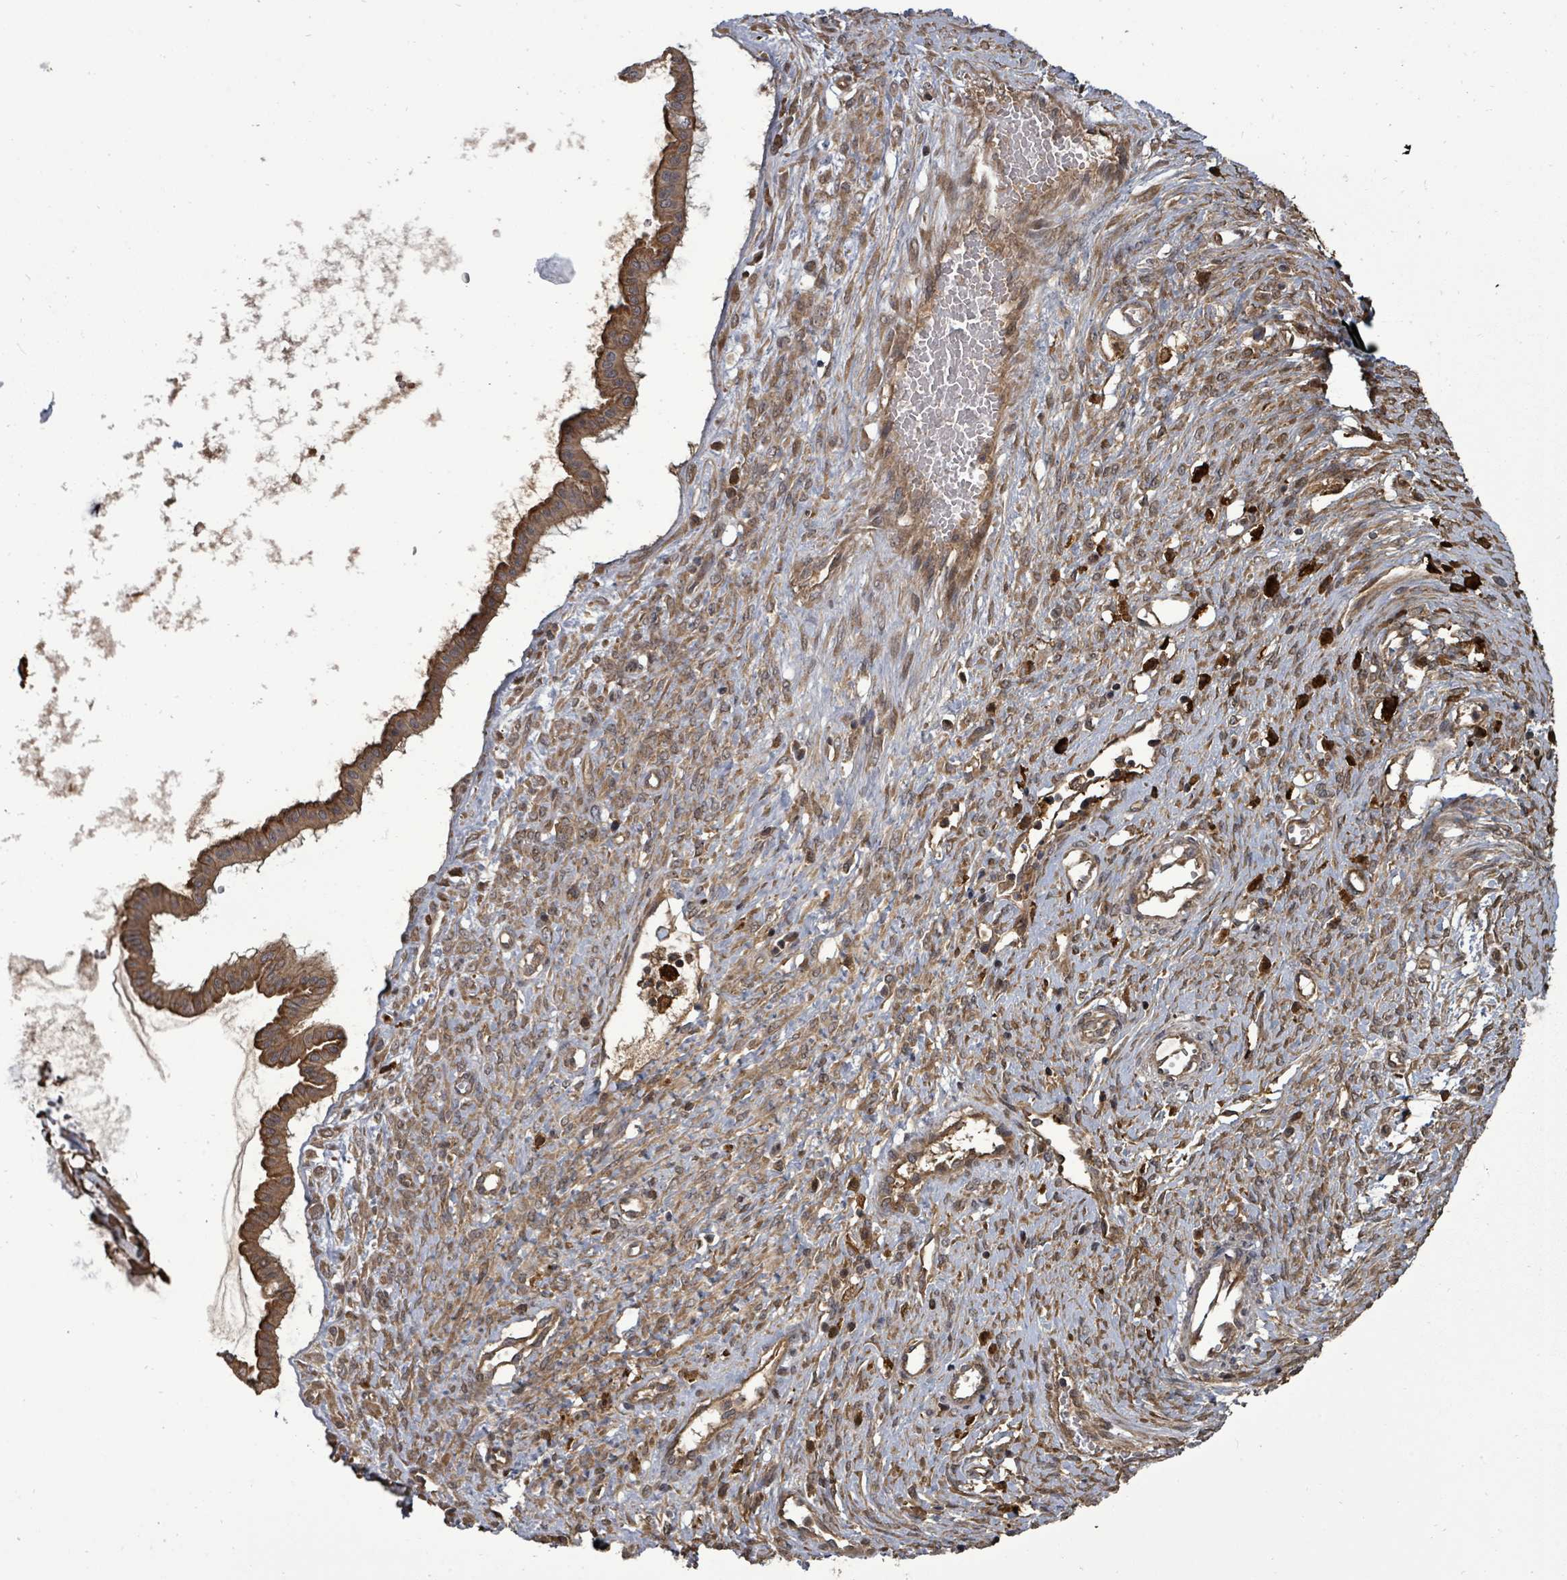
{"staining": {"intensity": "moderate", "quantity": ">75%", "location": "cytoplasmic/membranous"}, "tissue": "ovarian cancer", "cell_type": "Tumor cells", "image_type": "cancer", "snomed": [{"axis": "morphology", "description": "Cystadenocarcinoma, mucinous, NOS"}, {"axis": "topography", "description": "Ovary"}], "caption": "Immunohistochemistry (IHC) photomicrograph of neoplastic tissue: mucinous cystadenocarcinoma (ovarian) stained using IHC exhibits medium levels of moderate protein expression localized specifically in the cytoplasmic/membranous of tumor cells, appearing as a cytoplasmic/membranous brown color.", "gene": "EIF3C", "patient": {"sex": "female", "age": 73}}